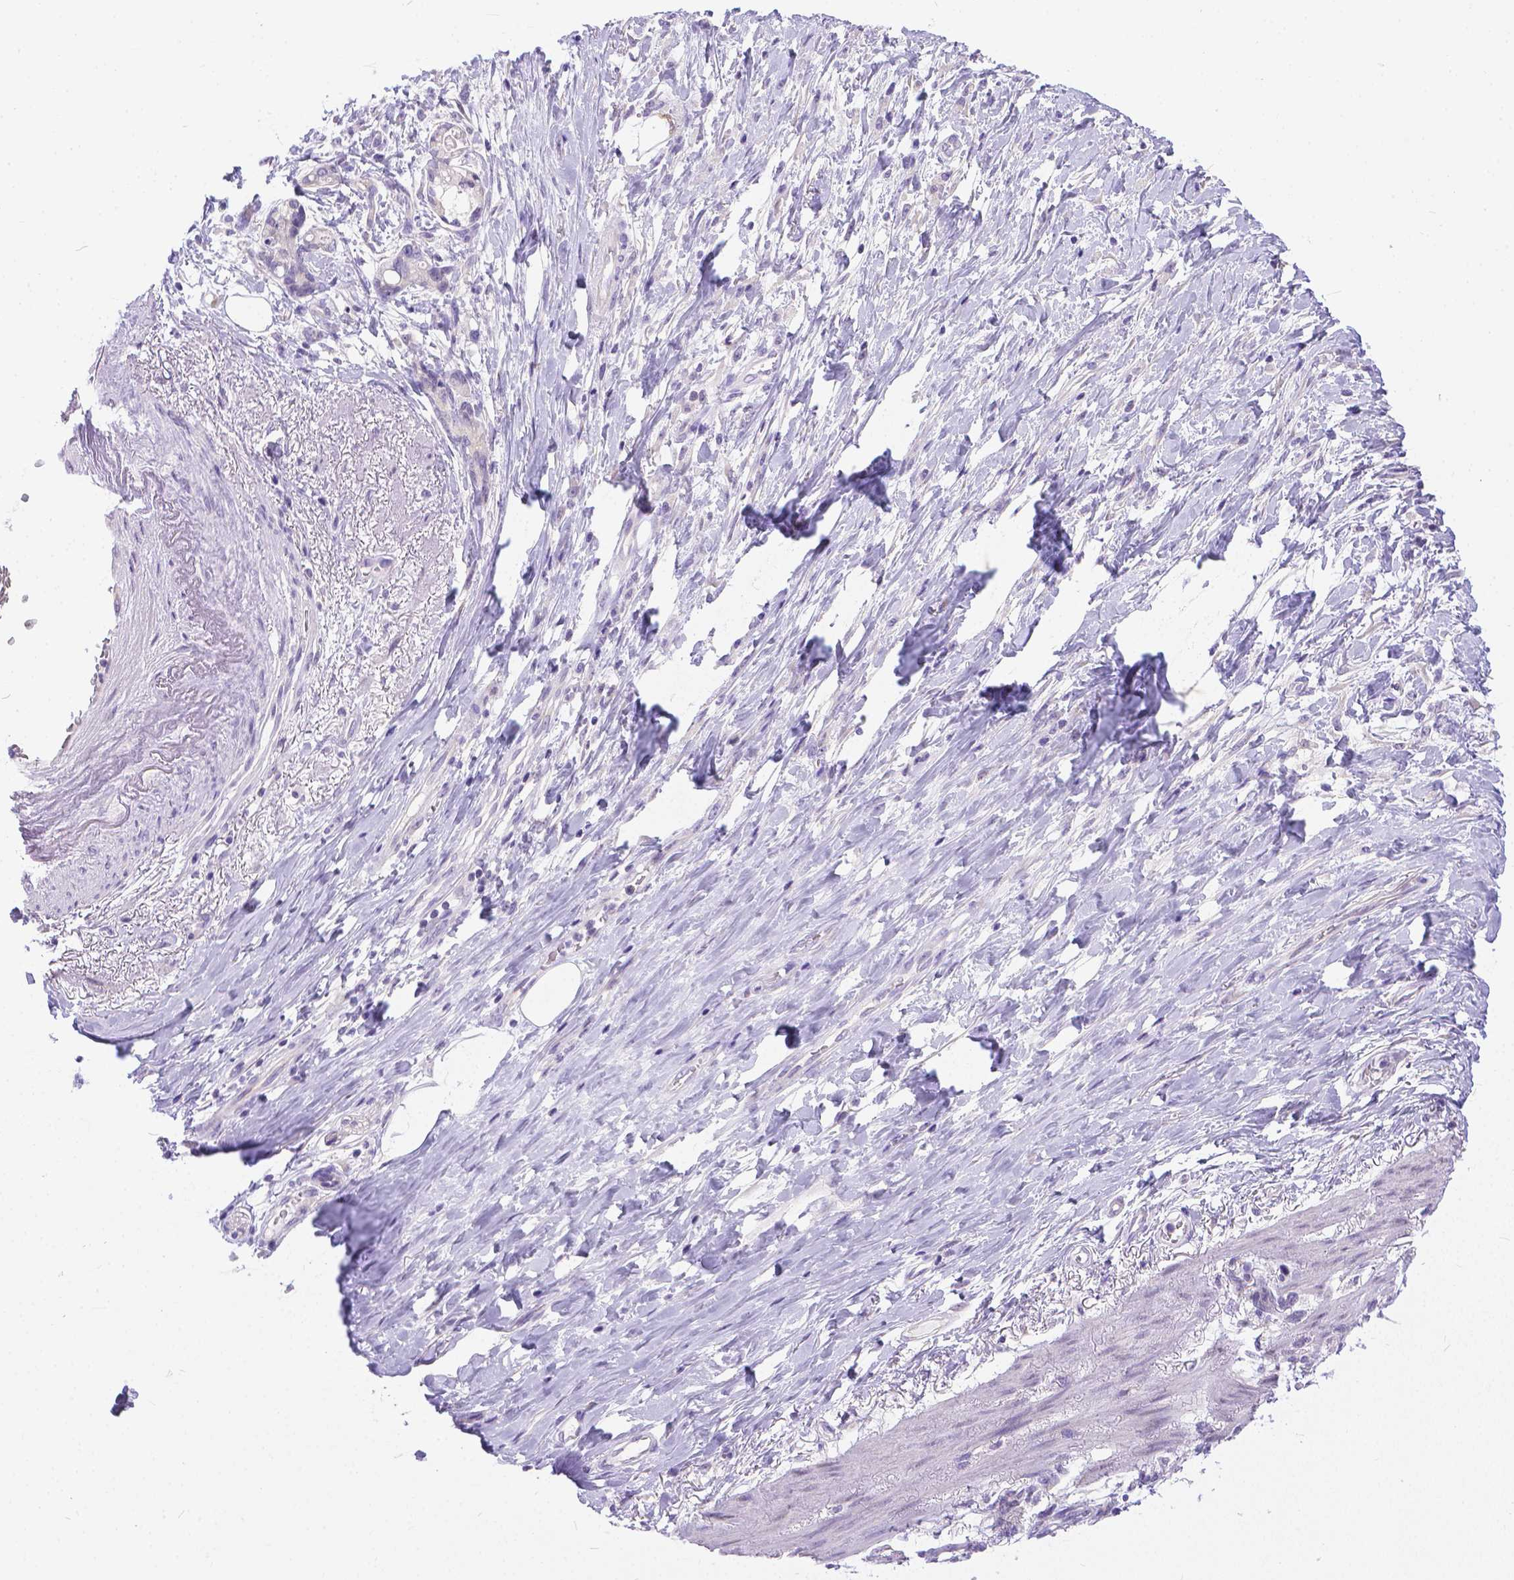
{"staining": {"intensity": "negative", "quantity": "none", "location": "none"}, "tissue": "stomach cancer", "cell_type": "Tumor cells", "image_type": "cancer", "snomed": [{"axis": "morphology", "description": "Adenocarcinoma, NOS"}, {"axis": "topography", "description": "Stomach"}], "caption": "Protein analysis of adenocarcinoma (stomach) exhibits no significant expression in tumor cells. (DAB immunohistochemistry visualized using brightfield microscopy, high magnification).", "gene": "TTLL6", "patient": {"sex": "female", "age": 84}}